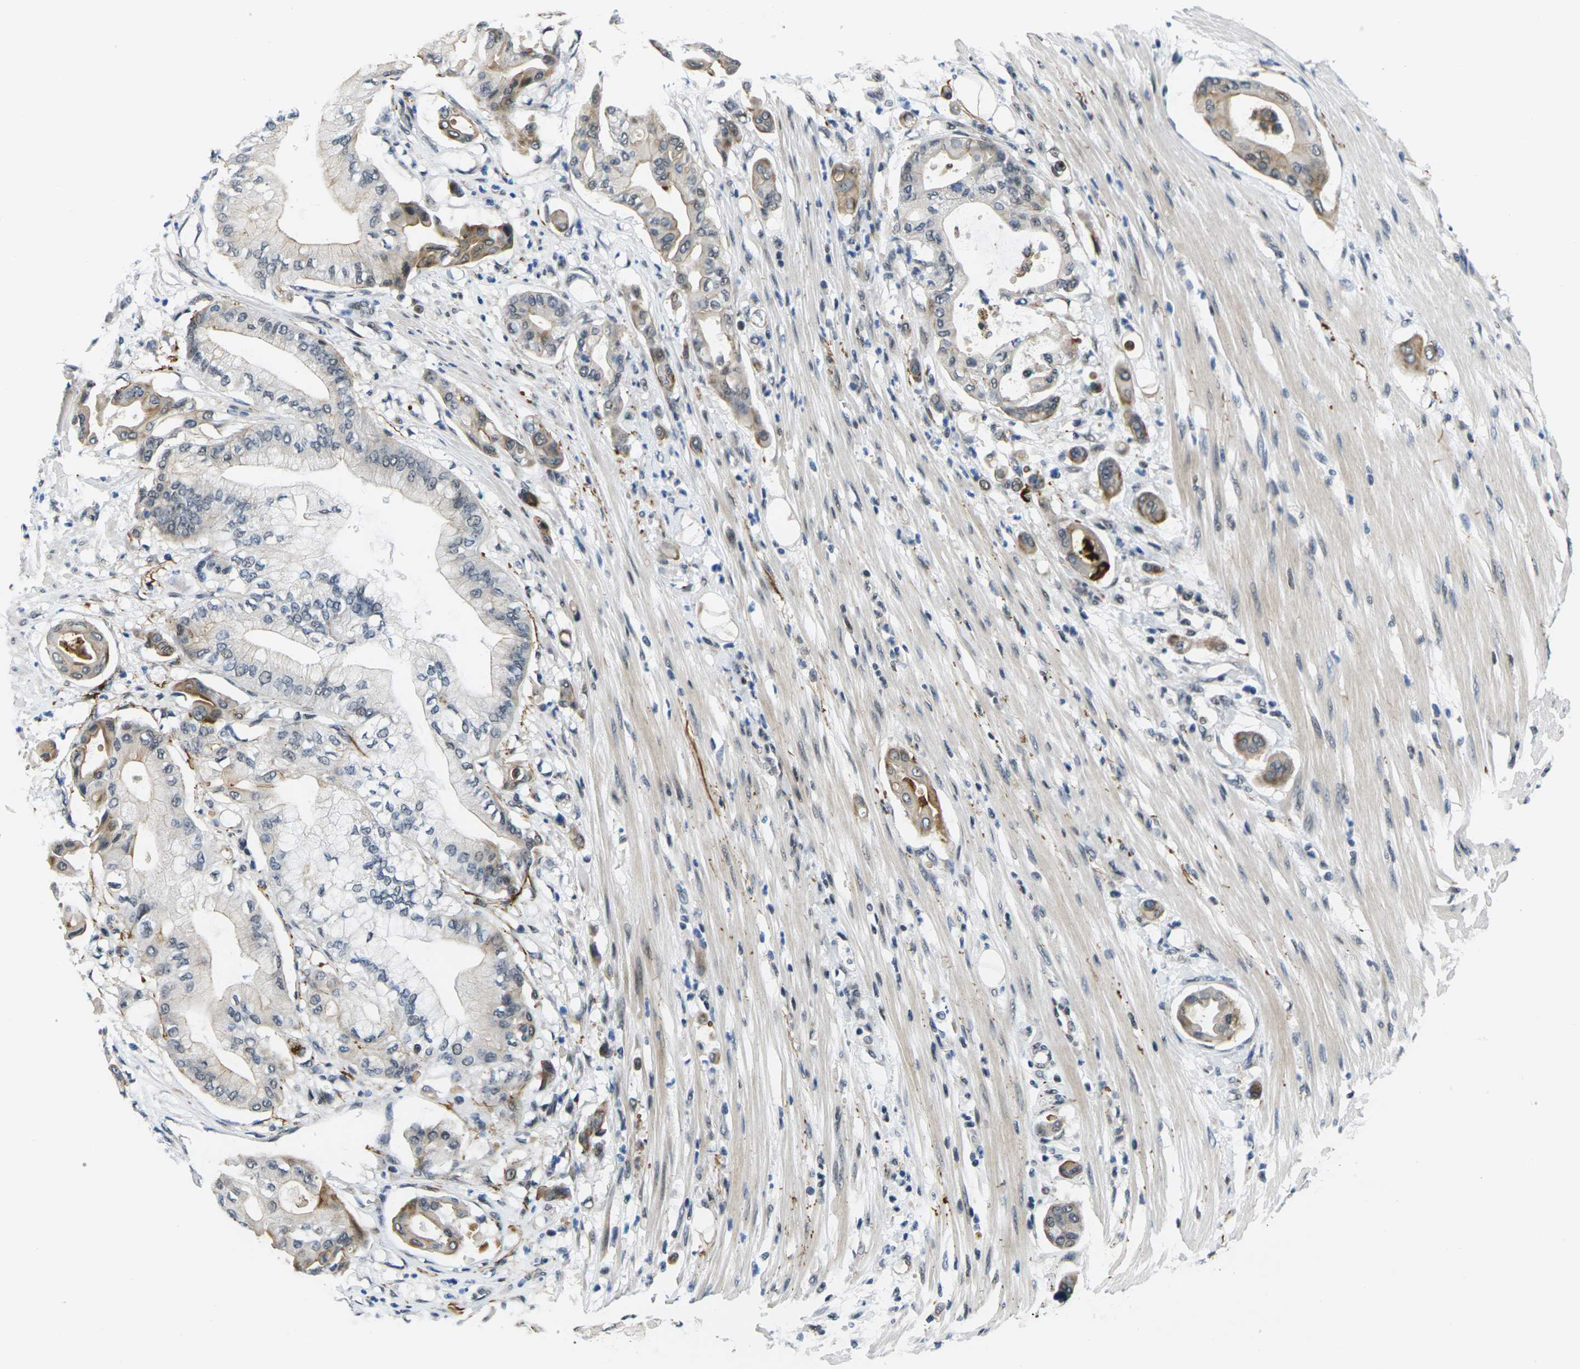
{"staining": {"intensity": "moderate", "quantity": "25%-75%", "location": "cytoplasmic/membranous"}, "tissue": "pancreatic cancer", "cell_type": "Tumor cells", "image_type": "cancer", "snomed": [{"axis": "morphology", "description": "Adenocarcinoma, NOS"}, {"axis": "morphology", "description": "Adenocarcinoma, metastatic, NOS"}, {"axis": "topography", "description": "Lymph node"}, {"axis": "topography", "description": "Pancreas"}, {"axis": "topography", "description": "Duodenum"}], "caption": "Protein expression analysis of pancreatic metastatic adenocarcinoma displays moderate cytoplasmic/membranous staining in about 25%-75% of tumor cells. (Stains: DAB in brown, nuclei in blue, Microscopy: brightfield microscopy at high magnification).", "gene": "RBM7", "patient": {"sex": "female", "age": 64}}